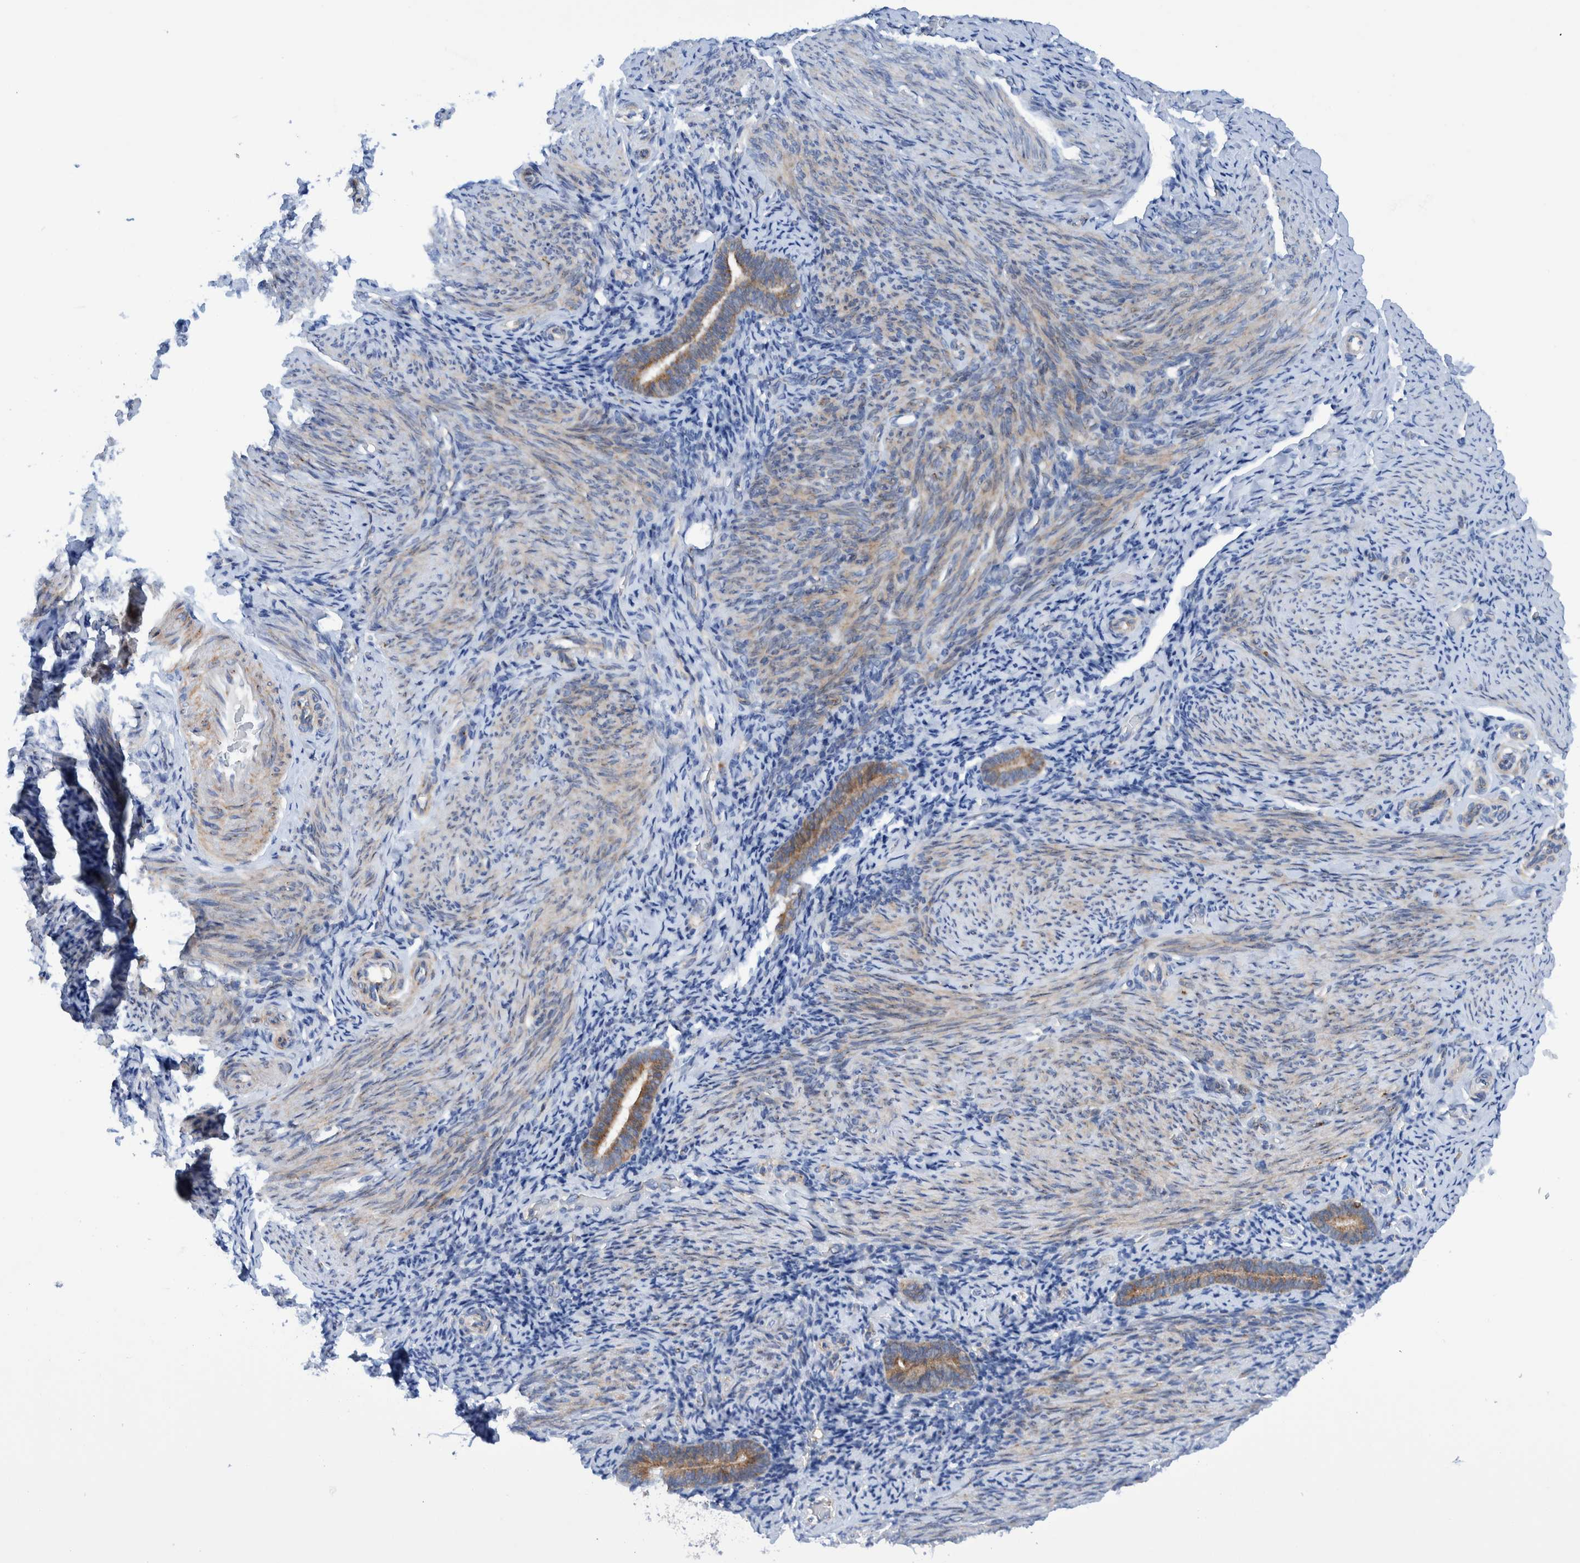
{"staining": {"intensity": "negative", "quantity": "none", "location": "none"}, "tissue": "endometrium", "cell_type": "Cells in endometrial stroma", "image_type": "normal", "snomed": [{"axis": "morphology", "description": "Normal tissue, NOS"}, {"axis": "topography", "description": "Endometrium"}], "caption": "Immunohistochemistry image of normal endometrium stained for a protein (brown), which reveals no staining in cells in endometrial stroma.", "gene": "TRIM58", "patient": {"sex": "female", "age": 51}}